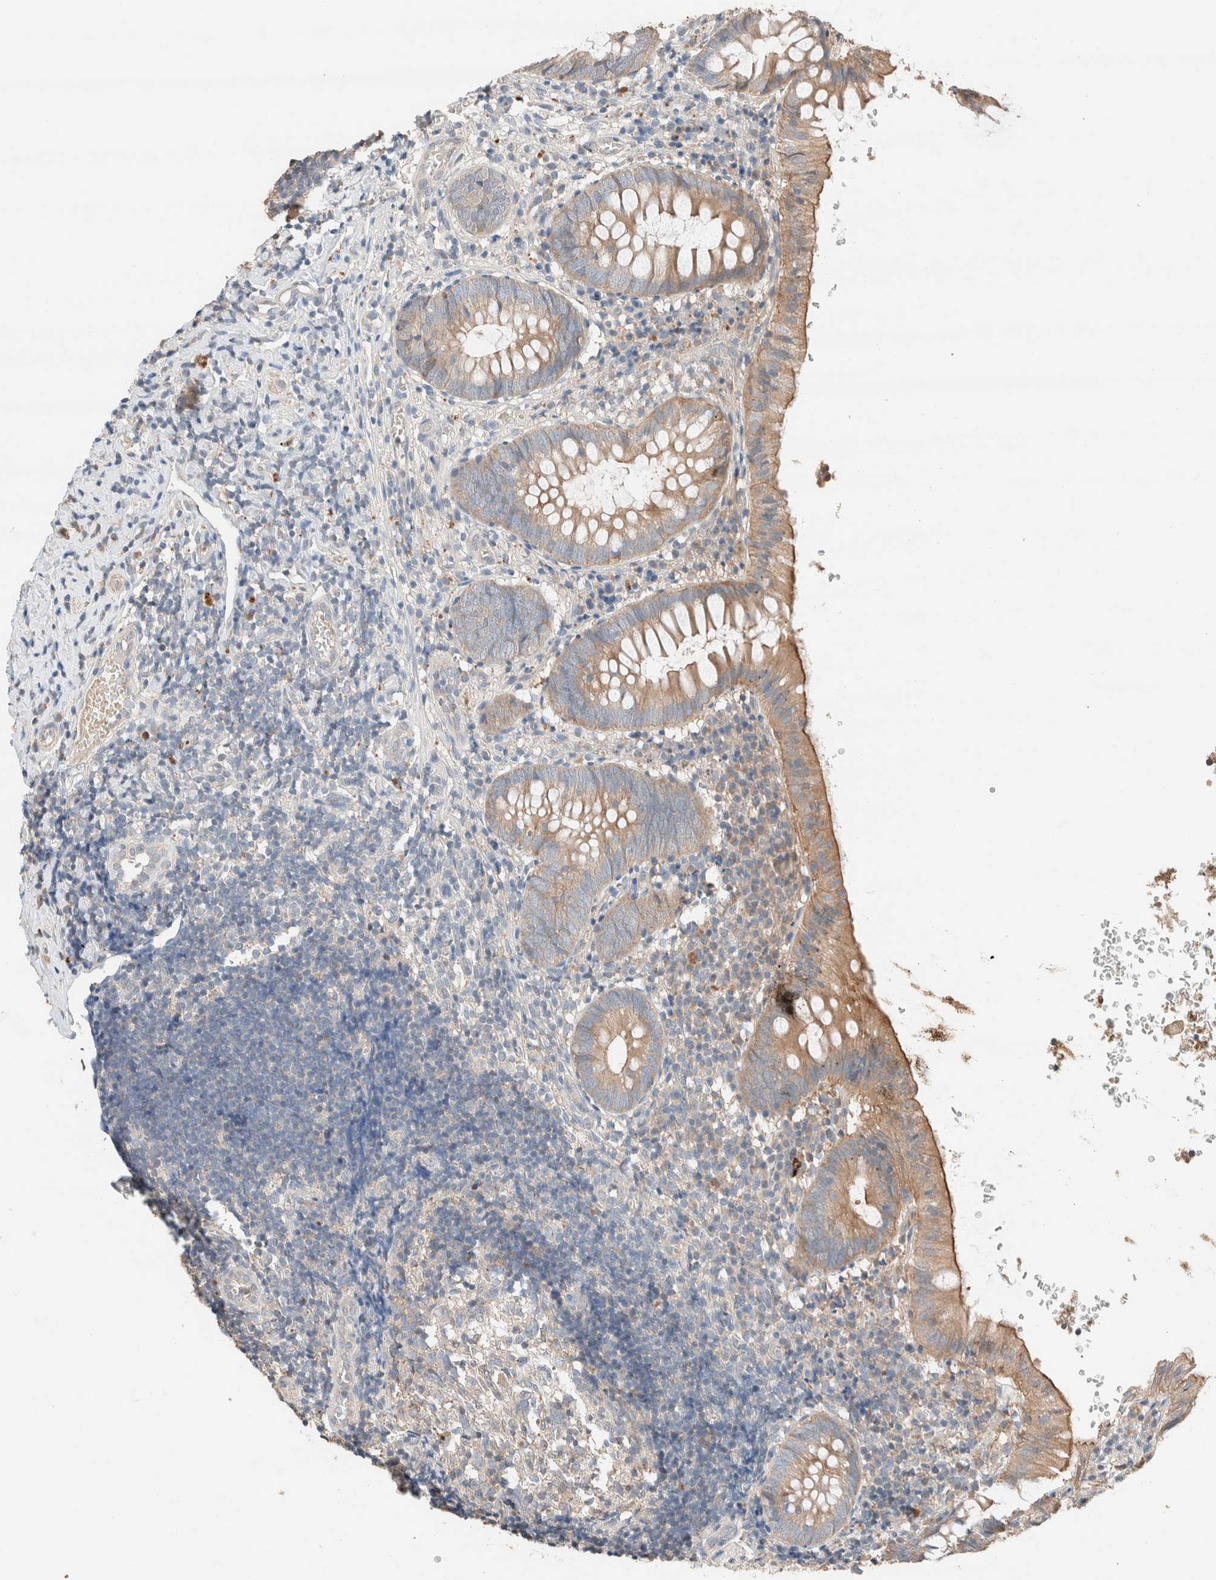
{"staining": {"intensity": "moderate", "quantity": ">75%", "location": "cytoplasmic/membranous"}, "tissue": "appendix", "cell_type": "Glandular cells", "image_type": "normal", "snomed": [{"axis": "morphology", "description": "Normal tissue, NOS"}, {"axis": "topography", "description": "Appendix"}], "caption": "Protein expression analysis of benign human appendix reveals moderate cytoplasmic/membranous staining in about >75% of glandular cells. The staining was performed using DAB (3,3'-diaminobenzidine), with brown indicating positive protein expression. Nuclei are stained blue with hematoxylin.", "gene": "TUBD1", "patient": {"sex": "male", "age": 8}}